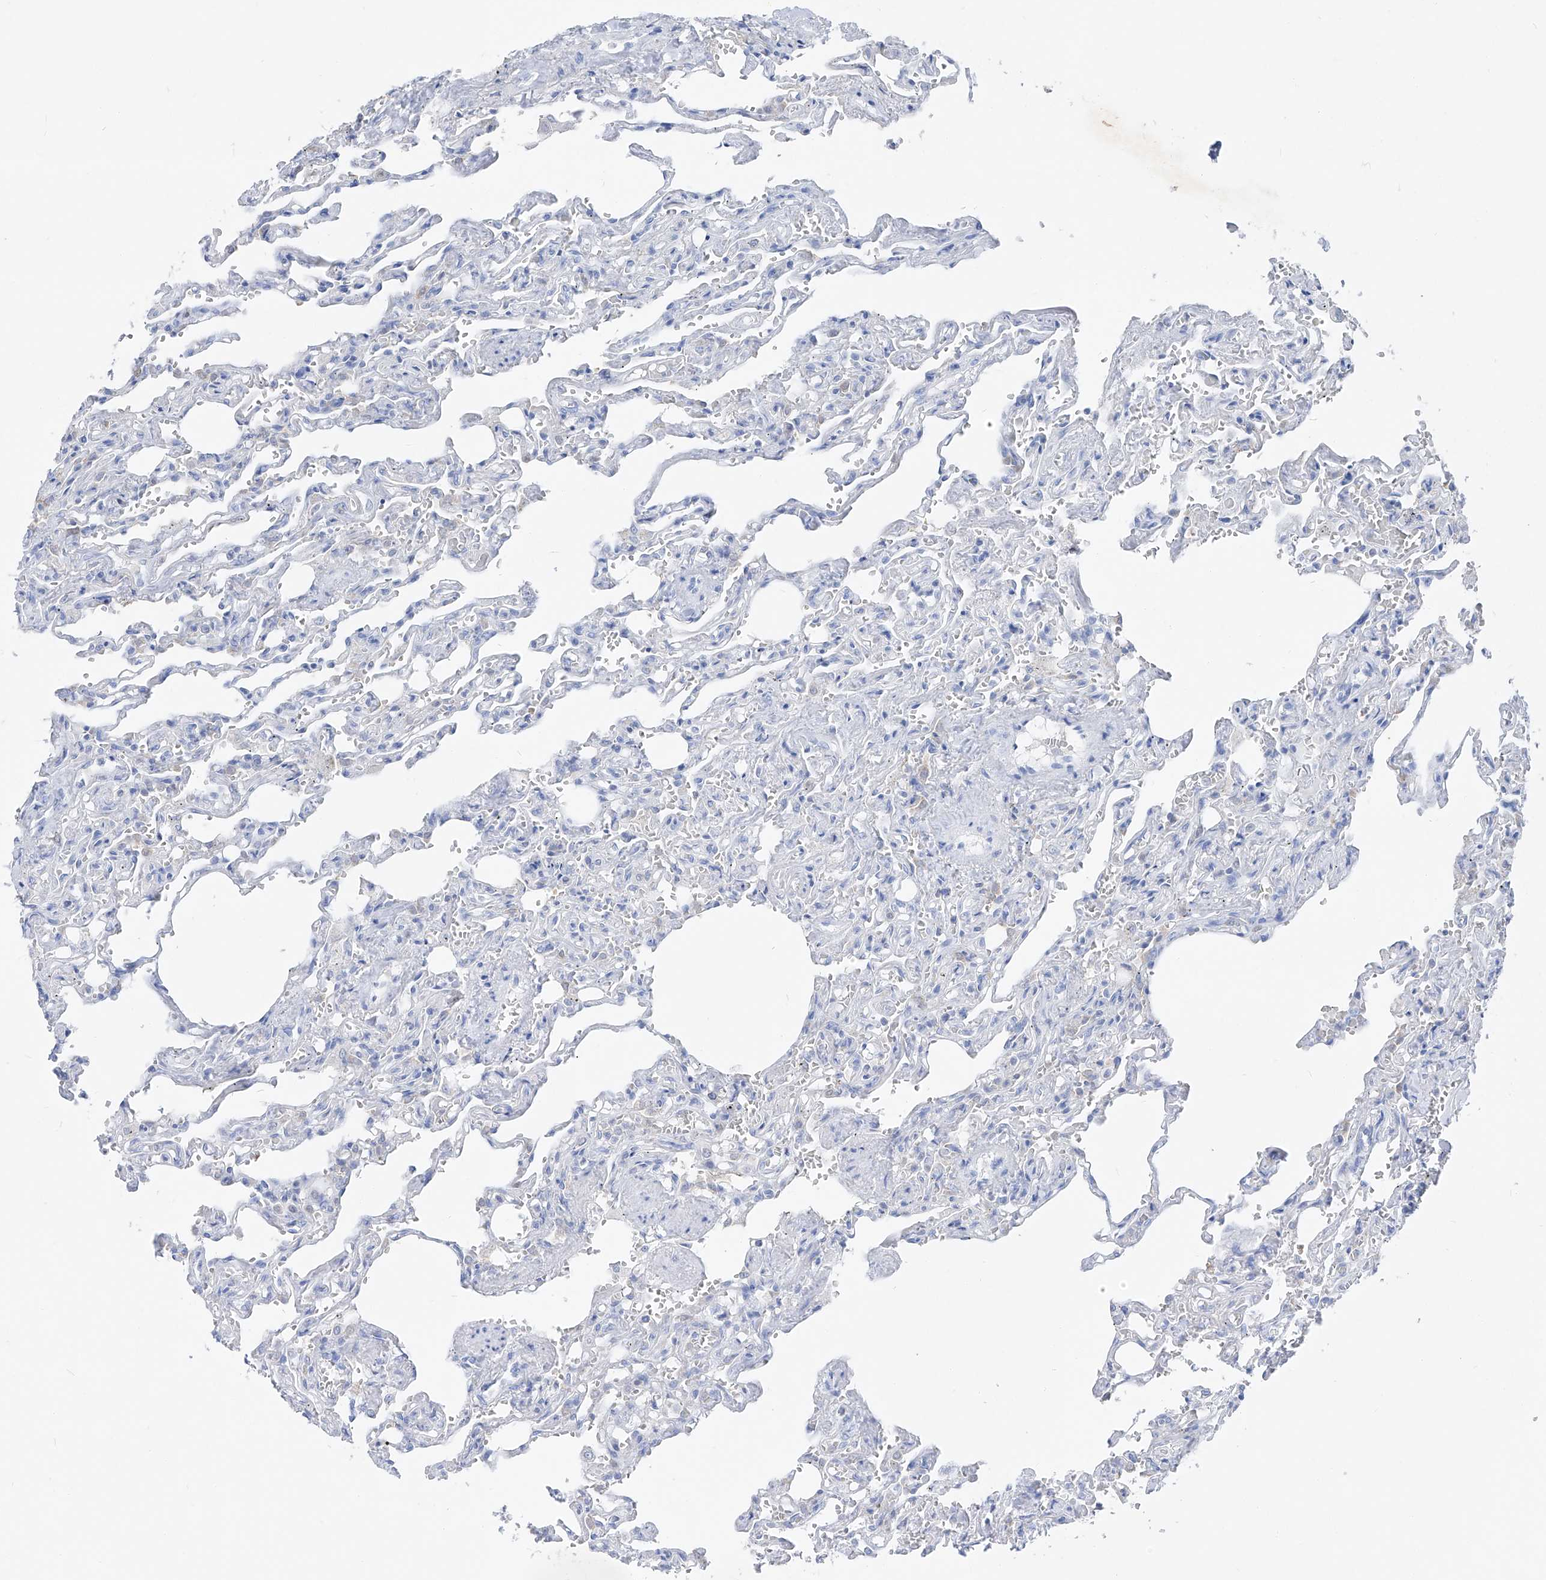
{"staining": {"intensity": "negative", "quantity": "none", "location": "none"}, "tissue": "lung", "cell_type": "Alveolar cells", "image_type": "normal", "snomed": [{"axis": "morphology", "description": "Normal tissue, NOS"}, {"axis": "topography", "description": "Lung"}], "caption": "A photomicrograph of lung stained for a protein displays no brown staining in alveolar cells.", "gene": "UFL1", "patient": {"sex": "male", "age": 21}}